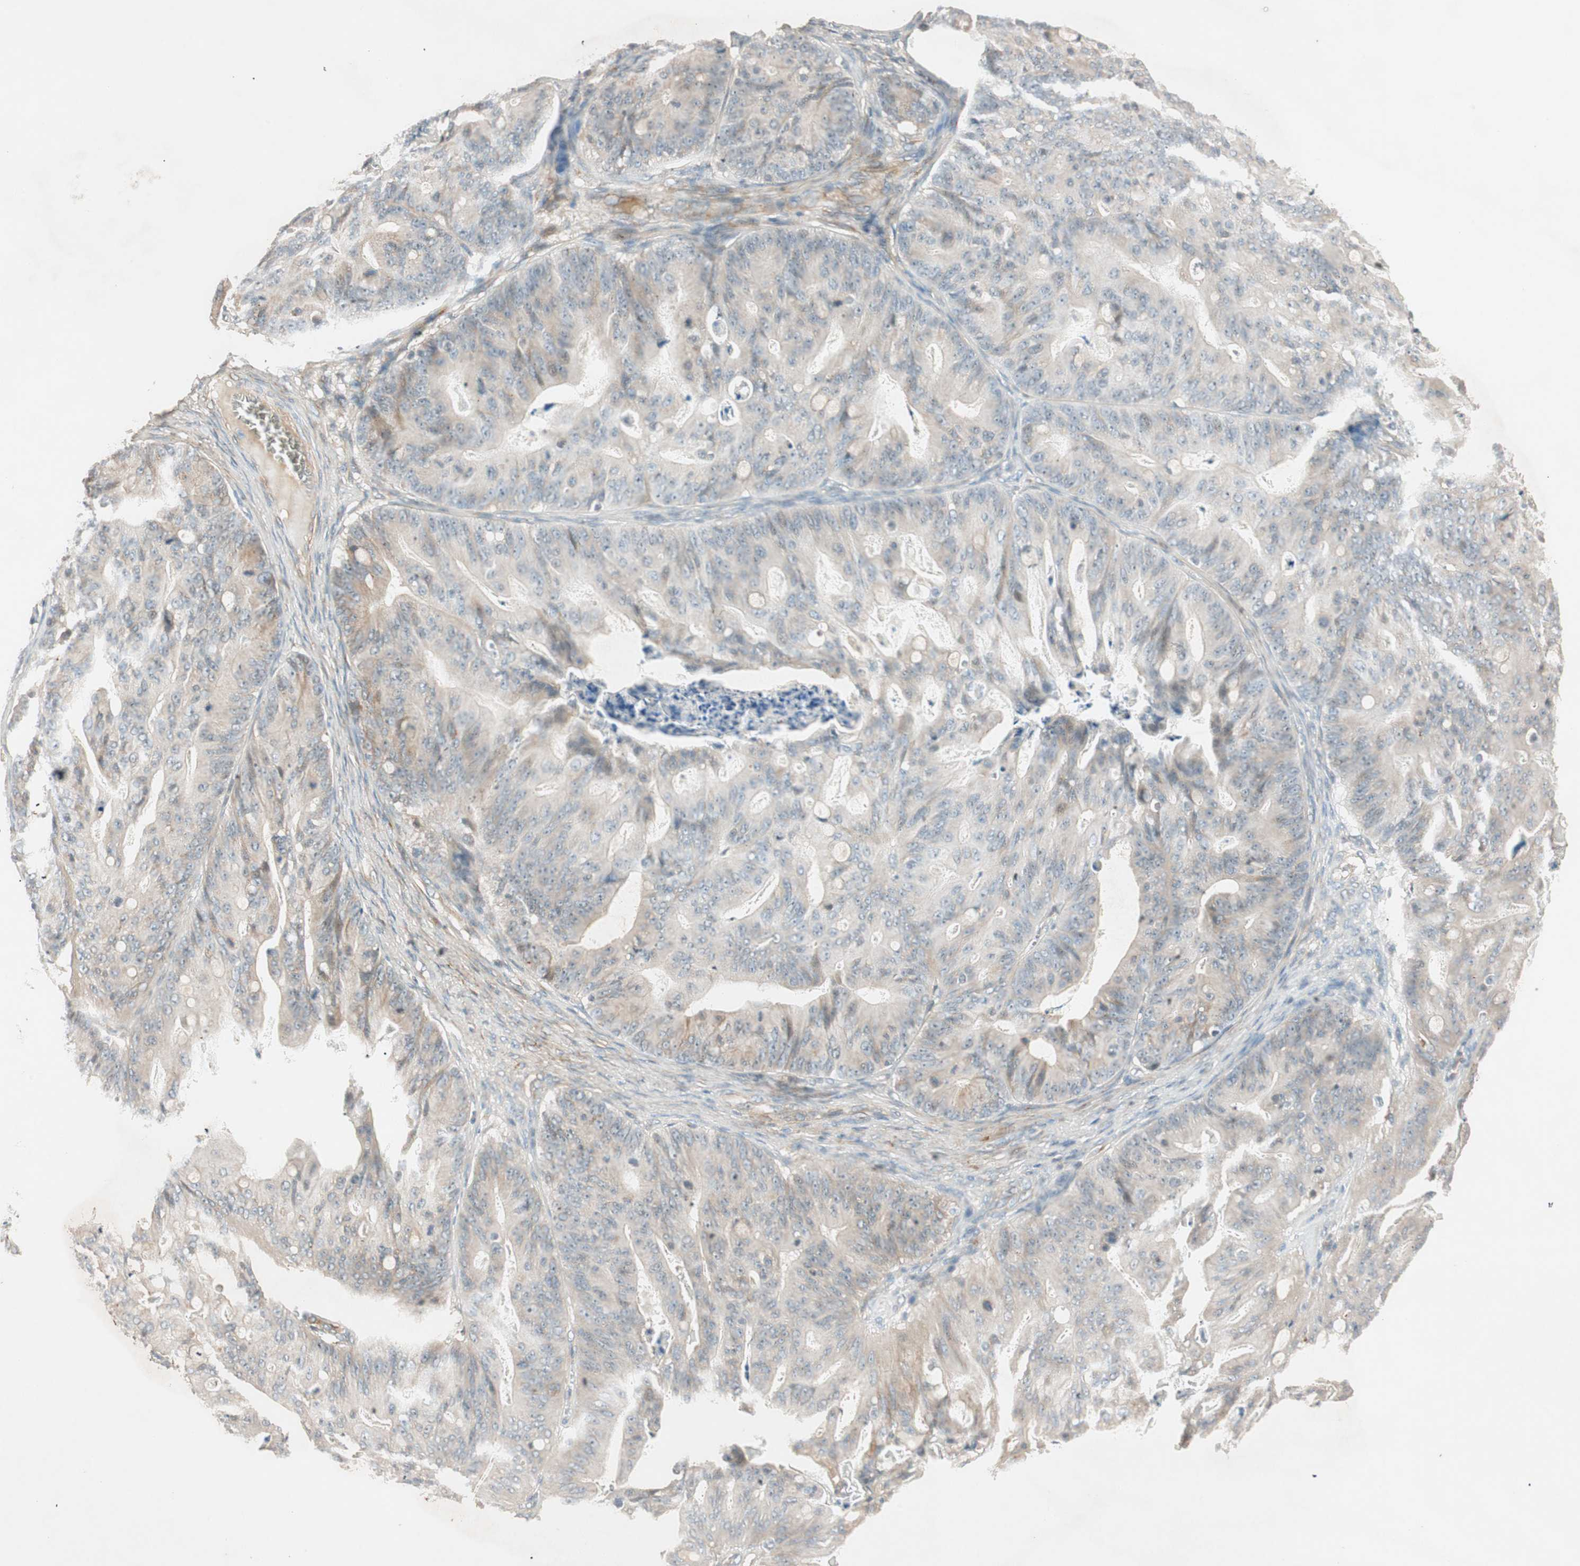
{"staining": {"intensity": "weak", "quantity": "<25%", "location": "cytoplasmic/membranous"}, "tissue": "ovarian cancer", "cell_type": "Tumor cells", "image_type": "cancer", "snomed": [{"axis": "morphology", "description": "Cystadenocarcinoma, mucinous, NOS"}, {"axis": "topography", "description": "Ovary"}], "caption": "This is a micrograph of immunohistochemistry (IHC) staining of mucinous cystadenocarcinoma (ovarian), which shows no expression in tumor cells. (Immunohistochemistry, brightfield microscopy, high magnification).", "gene": "EPHA6", "patient": {"sex": "female", "age": 36}}